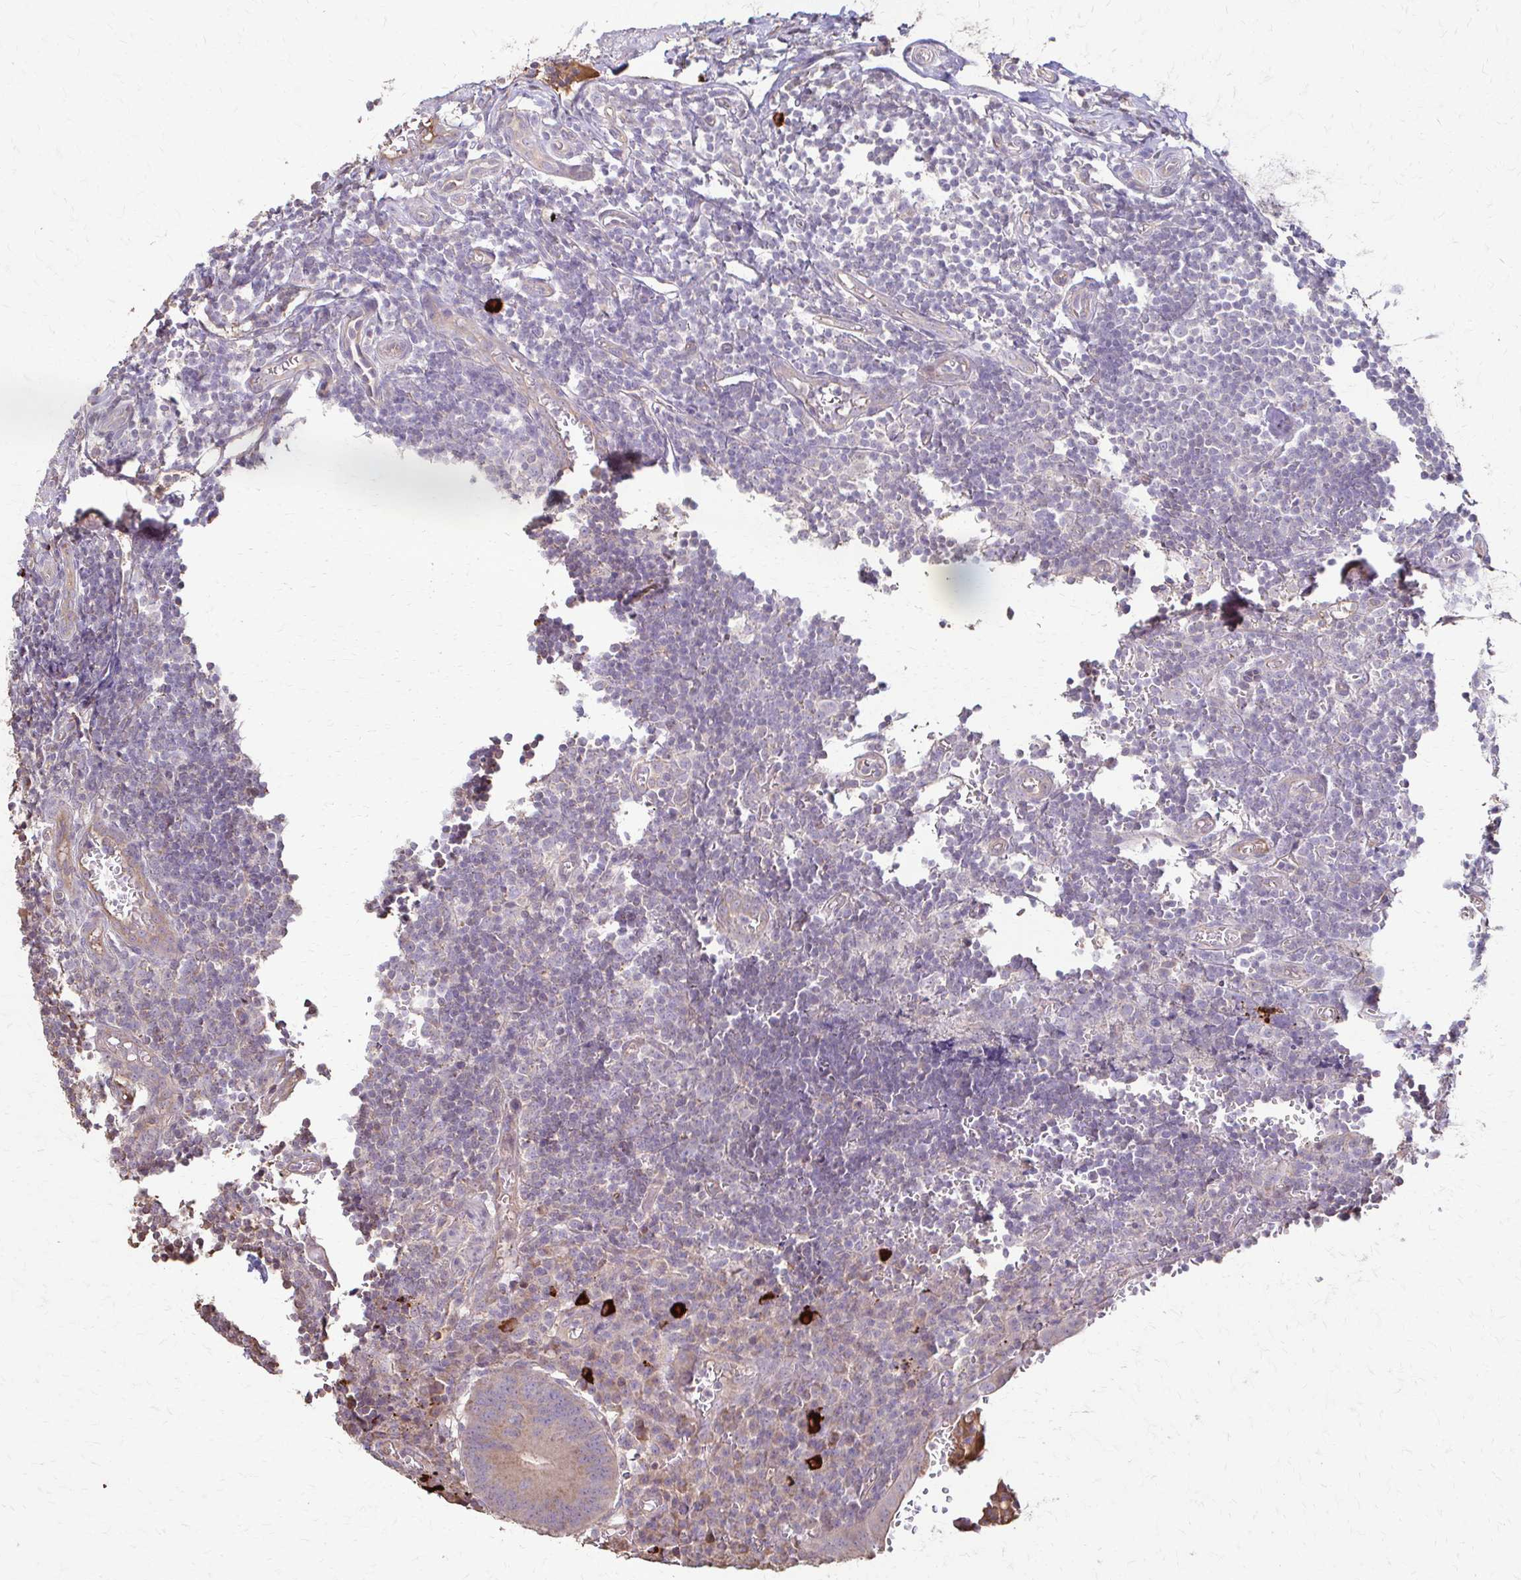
{"staining": {"intensity": "weak", "quantity": "25%-75%", "location": "cytoplasmic/membranous"}, "tissue": "appendix", "cell_type": "Glandular cells", "image_type": "normal", "snomed": [{"axis": "morphology", "description": "Normal tissue, NOS"}, {"axis": "topography", "description": "Appendix"}], "caption": "This is an image of immunohistochemistry staining of unremarkable appendix, which shows weak expression in the cytoplasmic/membranous of glandular cells.", "gene": "IL18BP", "patient": {"sex": "male", "age": 18}}